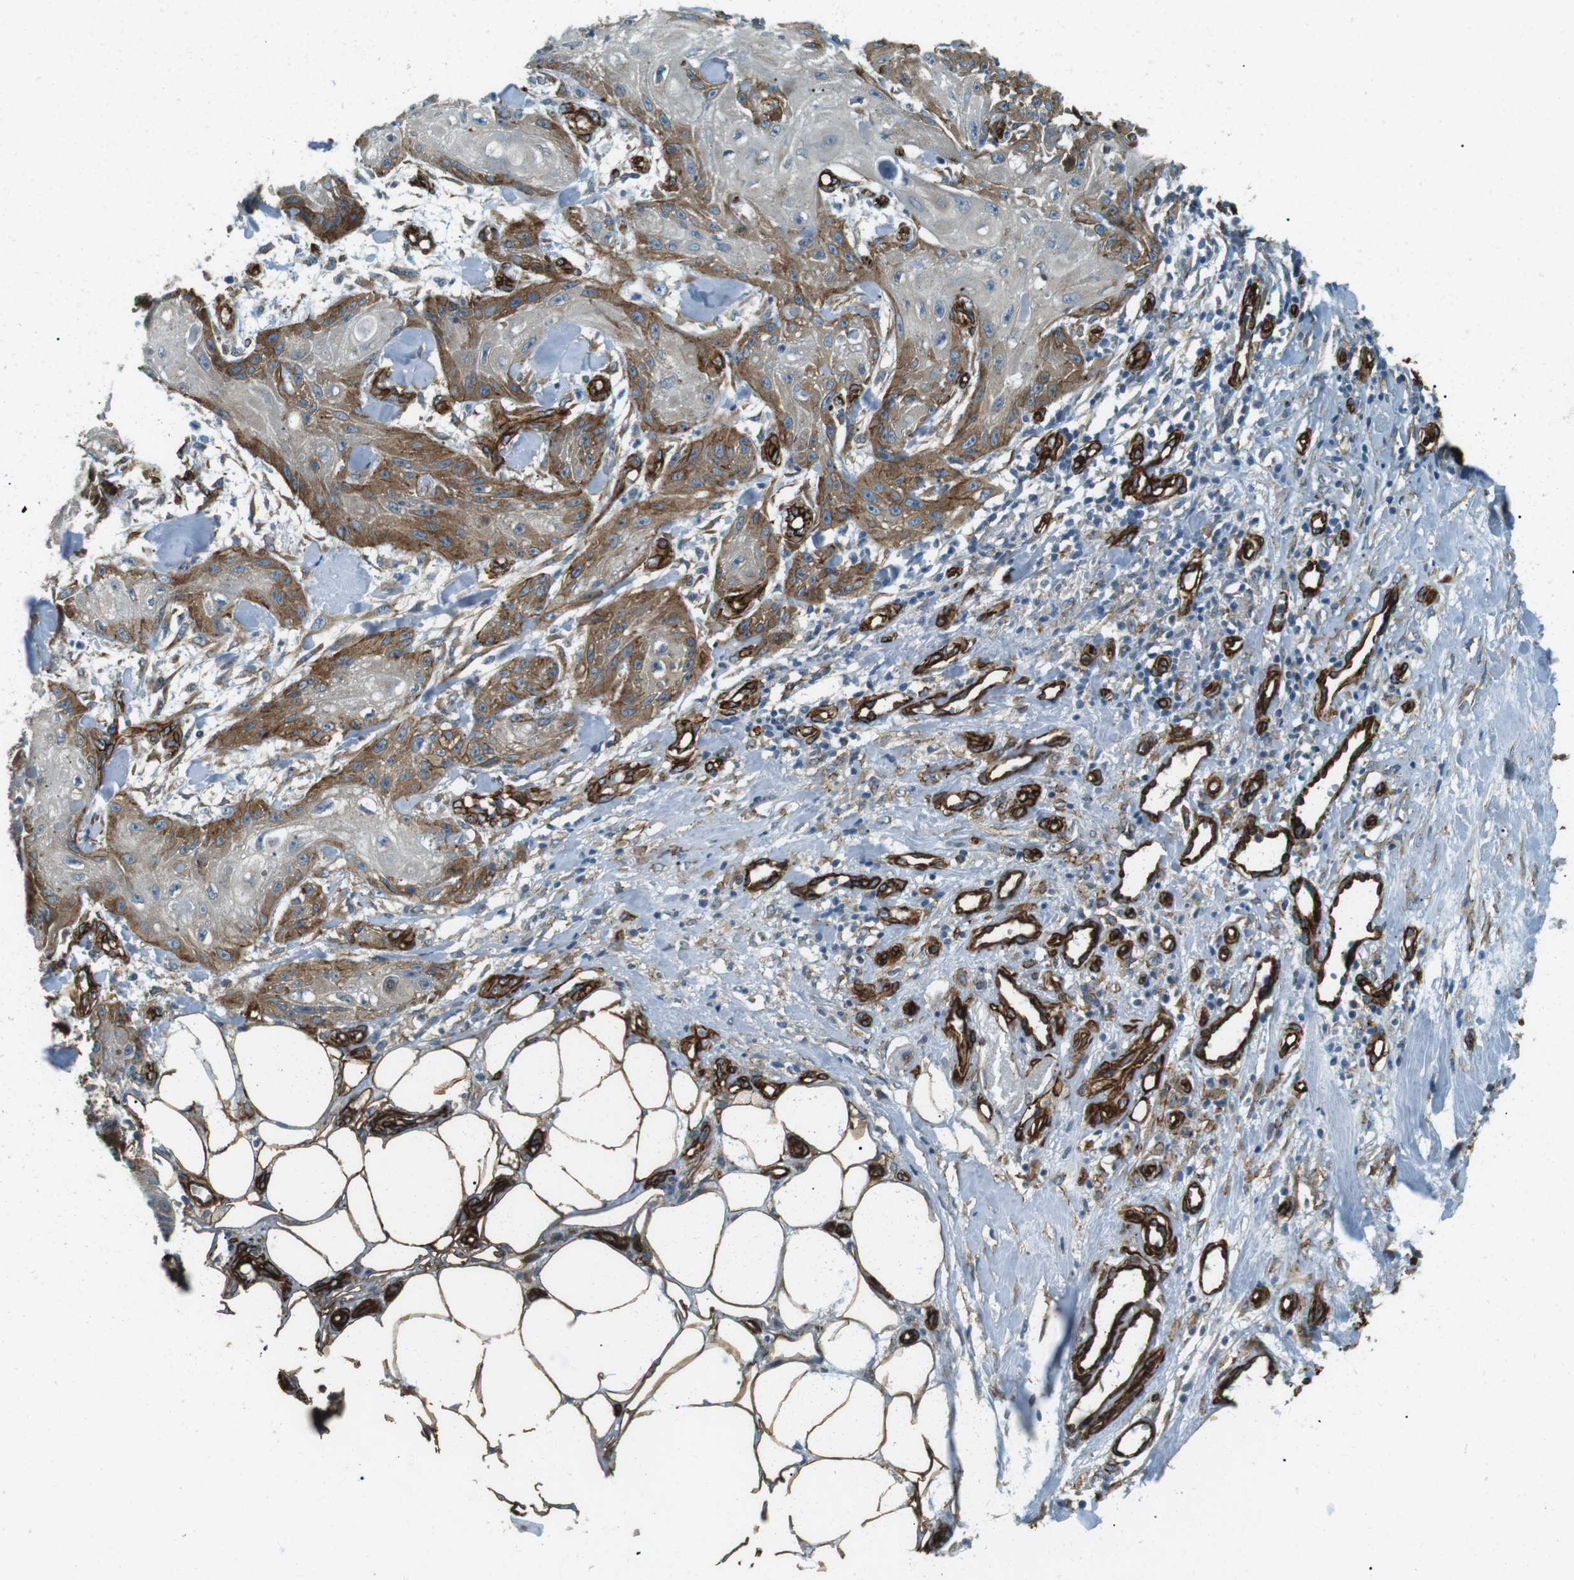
{"staining": {"intensity": "moderate", "quantity": "25%-75%", "location": "cytoplasmic/membranous"}, "tissue": "skin cancer", "cell_type": "Tumor cells", "image_type": "cancer", "snomed": [{"axis": "morphology", "description": "Squamous cell carcinoma, NOS"}, {"axis": "topography", "description": "Skin"}], "caption": "Human skin squamous cell carcinoma stained with a brown dye displays moderate cytoplasmic/membranous positive expression in approximately 25%-75% of tumor cells.", "gene": "ODR4", "patient": {"sex": "male", "age": 74}}